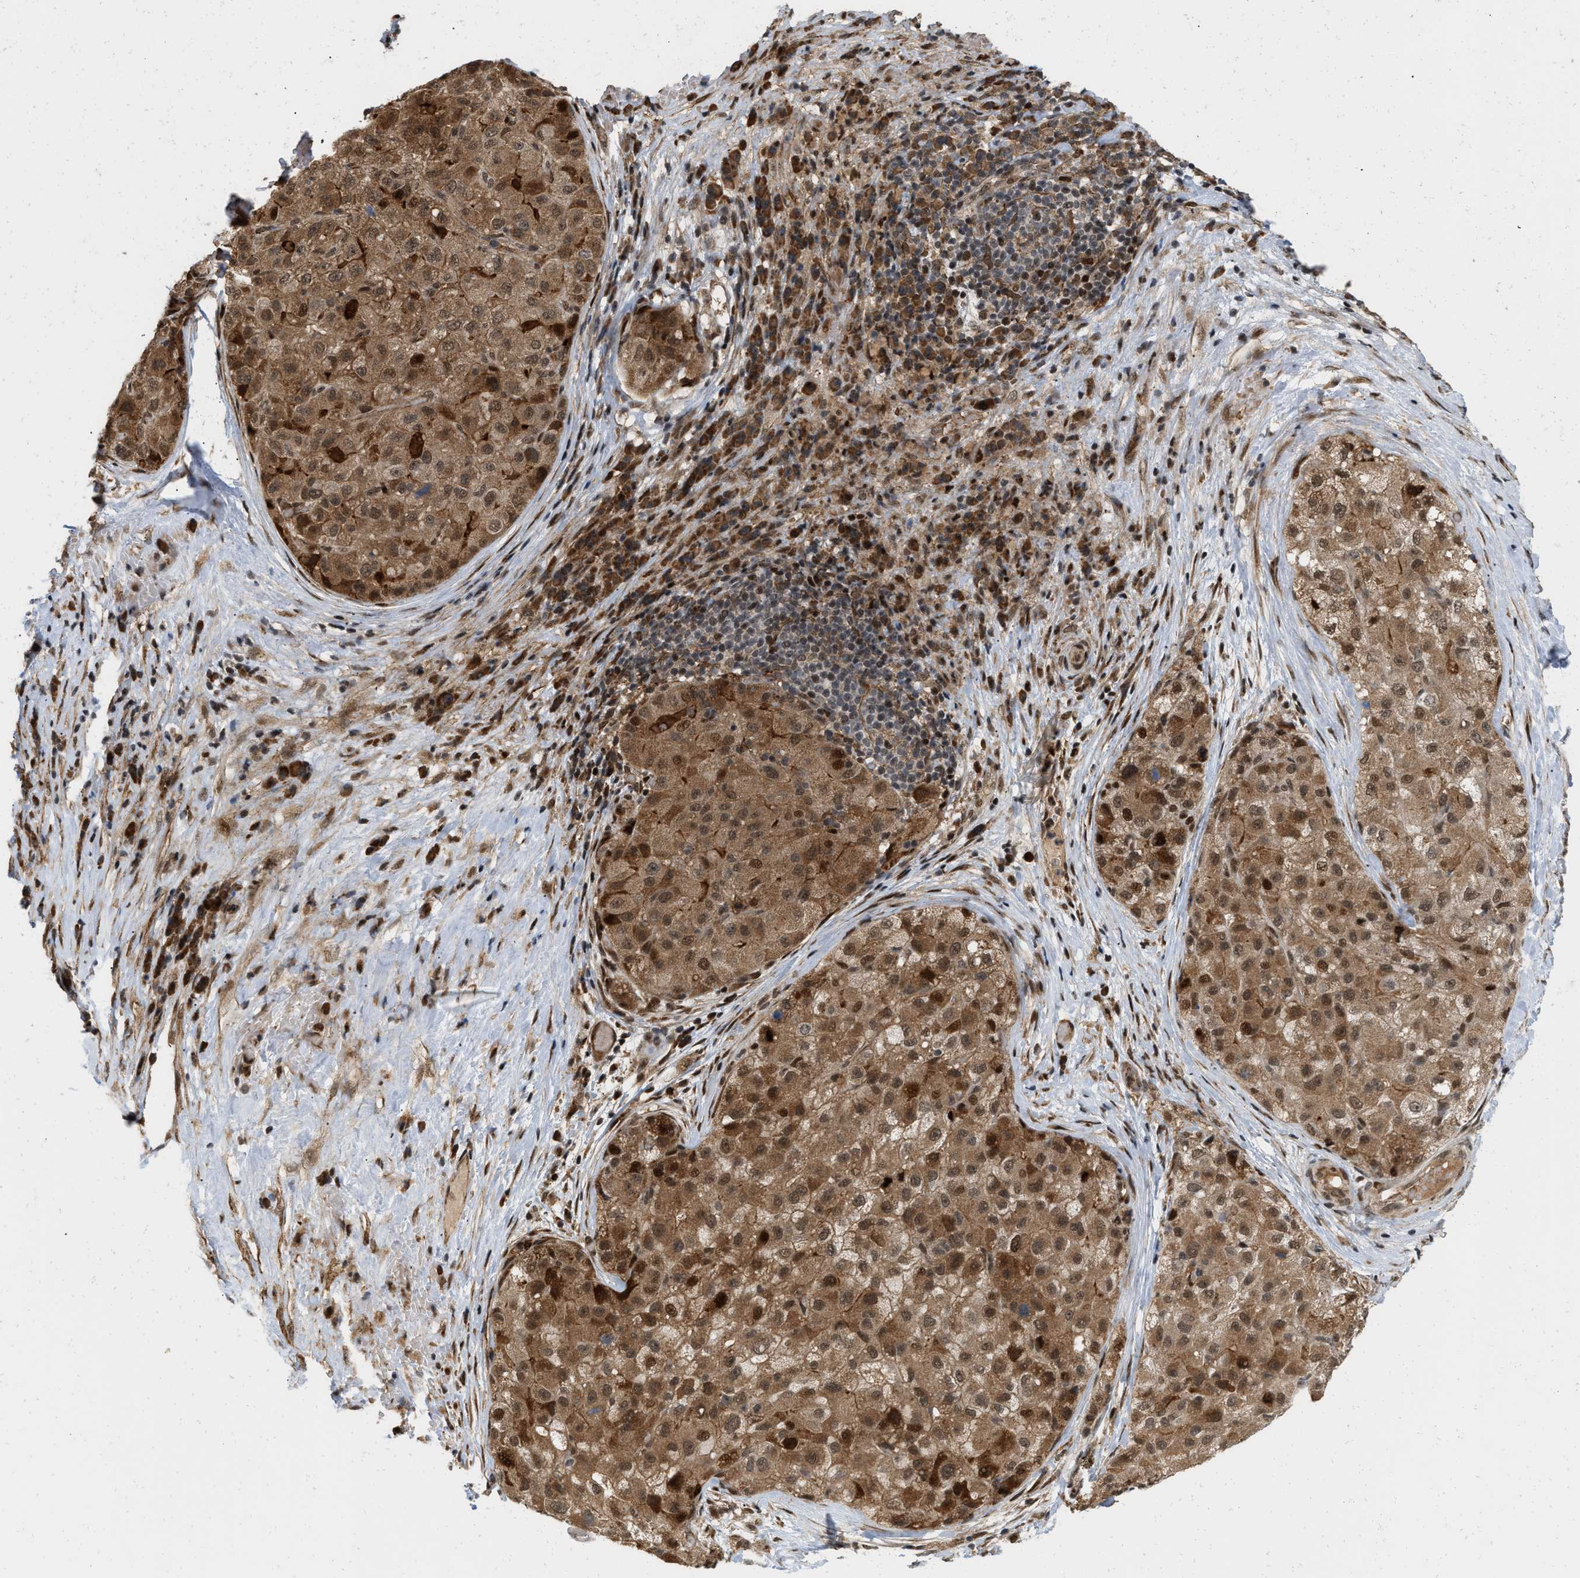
{"staining": {"intensity": "strong", "quantity": ">75%", "location": "cytoplasmic/membranous,nuclear"}, "tissue": "liver cancer", "cell_type": "Tumor cells", "image_type": "cancer", "snomed": [{"axis": "morphology", "description": "Carcinoma, Hepatocellular, NOS"}, {"axis": "topography", "description": "Liver"}], "caption": "Strong cytoplasmic/membranous and nuclear protein staining is appreciated in about >75% of tumor cells in liver cancer.", "gene": "ANKRD11", "patient": {"sex": "male", "age": 80}}